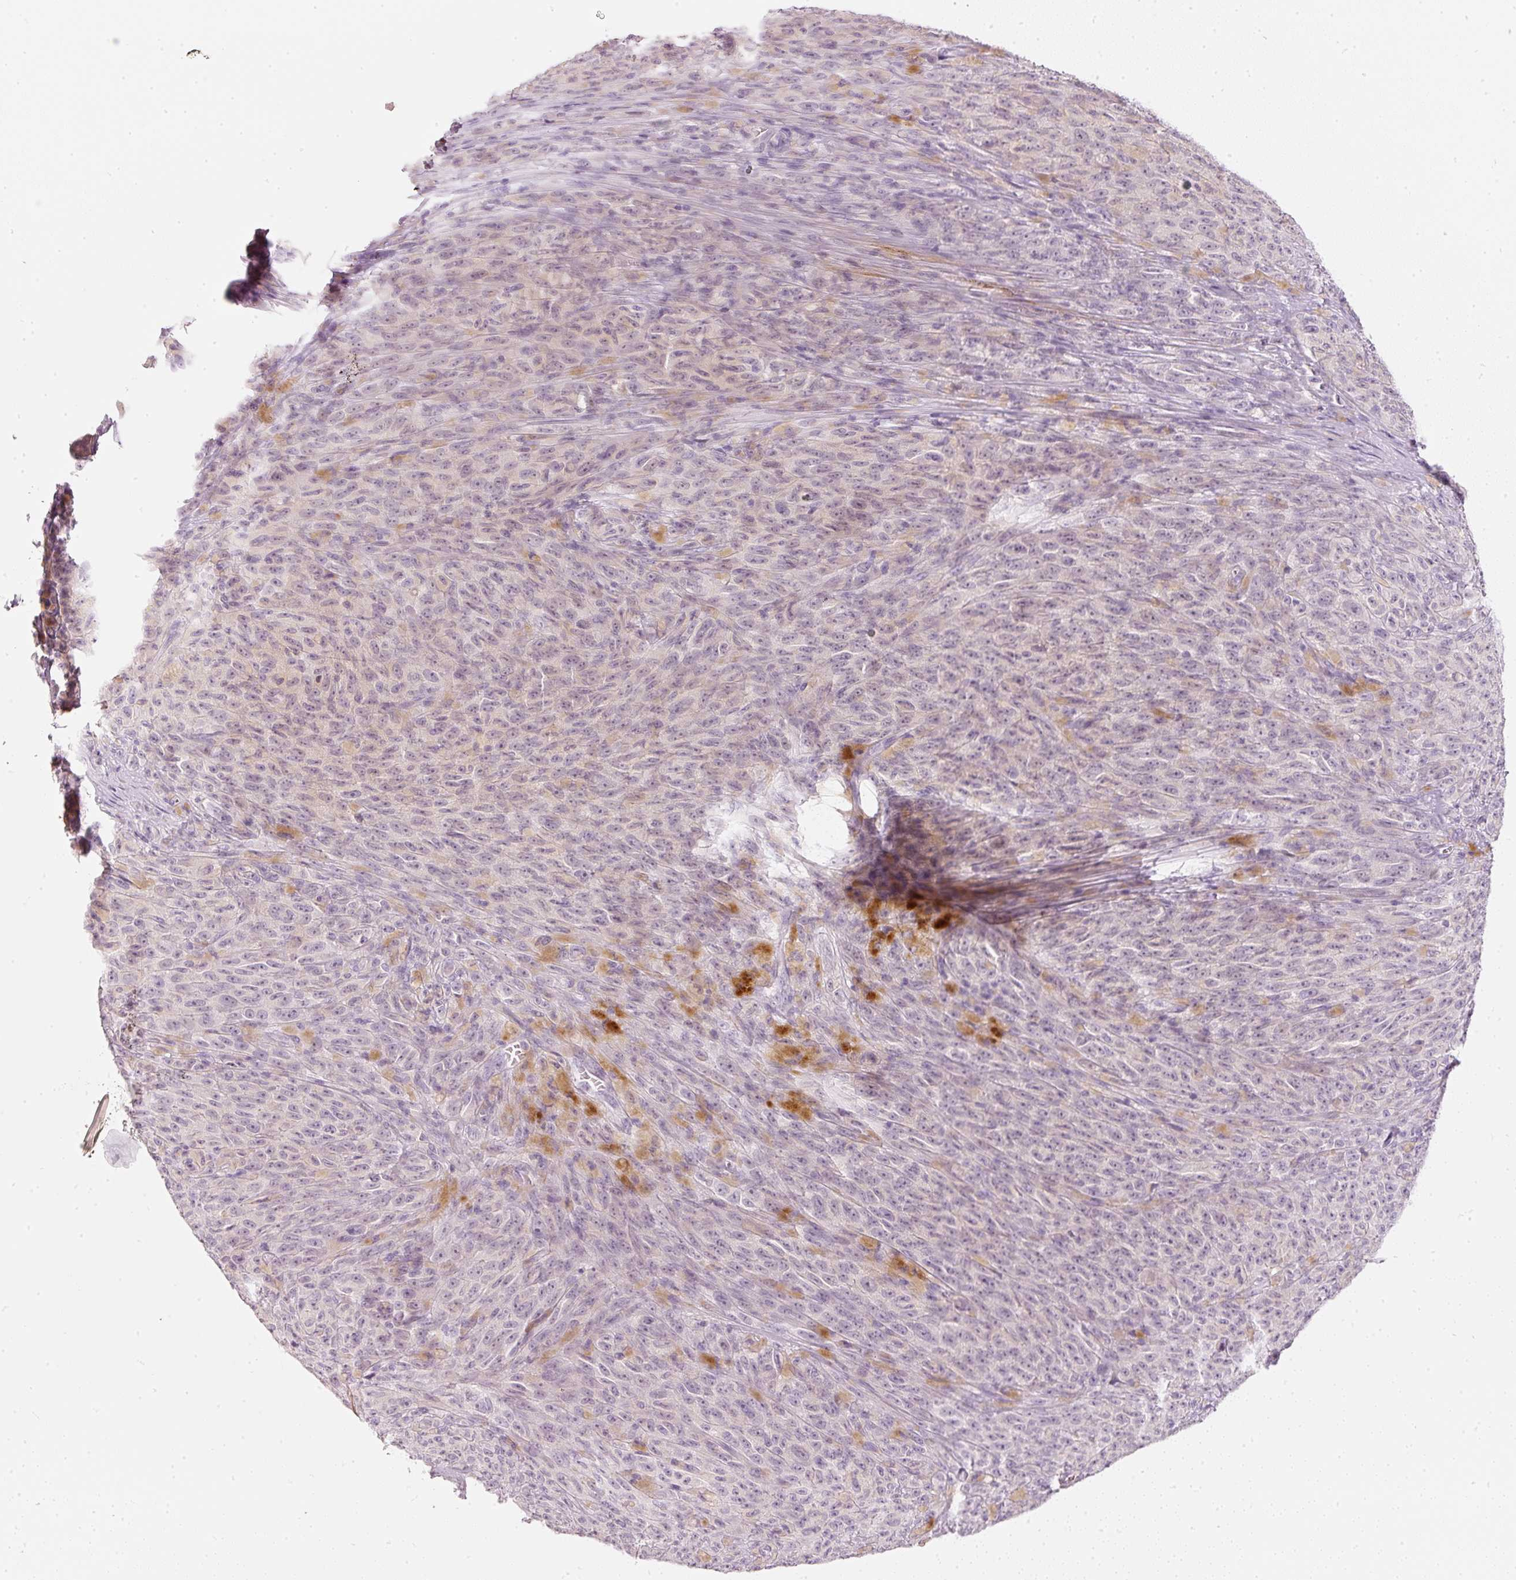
{"staining": {"intensity": "negative", "quantity": "none", "location": "none"}, "tissue": "melanoma", "cell_type": "Tumor cells", "image_type": "cancer", "snomed": [{"axis": "morphology", "description": "Malignant melanoma, NOS"}, {"axis": "topography", "description": "Skin"}], "caption": "This photomicrograph is of melanoma stained with immunohistochemistry (IHC) to label a protein in brown with the nuclei are counter-stained blue. There is no staining in tumor cells.", "gene": "LECT2", "patient": {"sex": "female", "age": 82}}